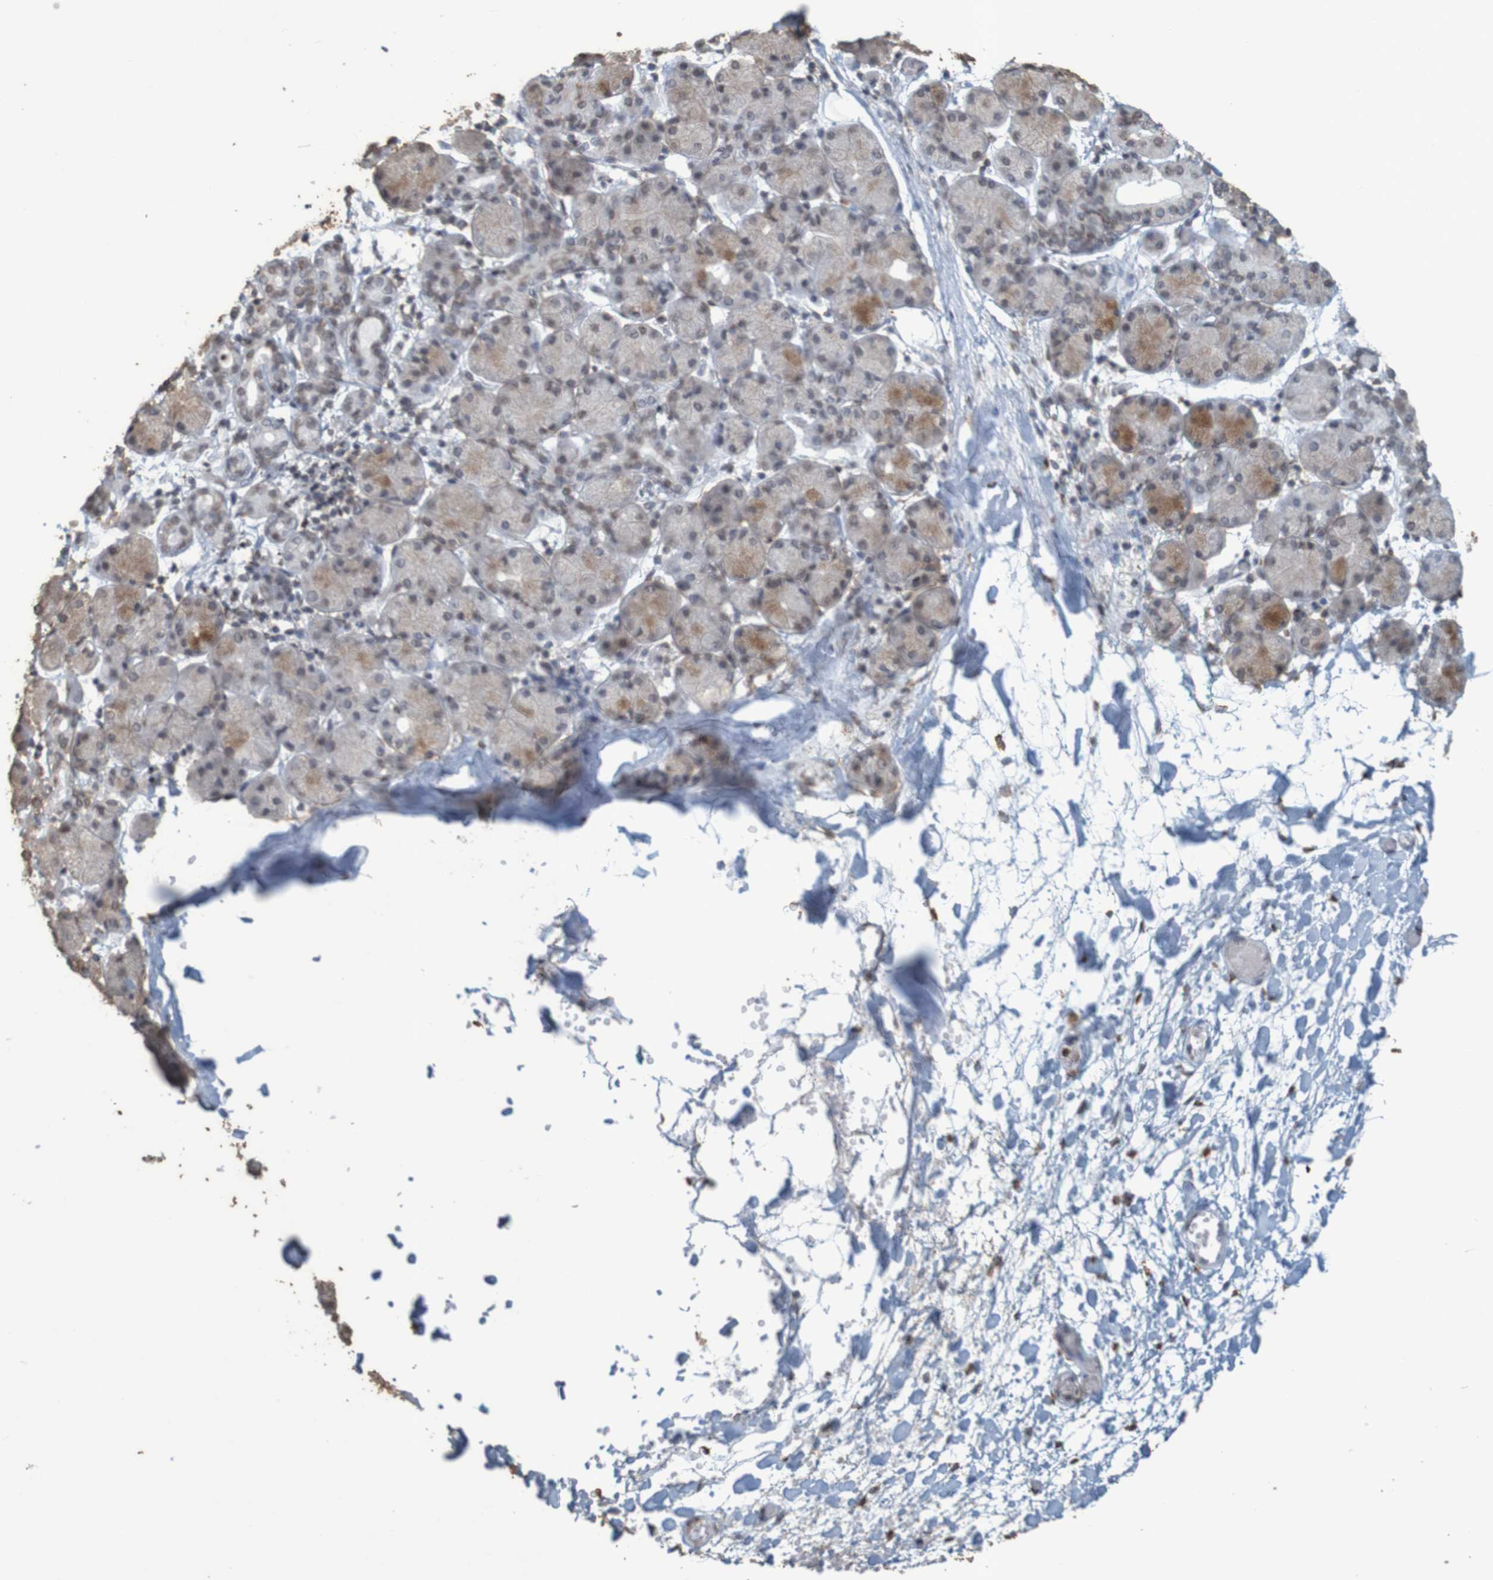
{"staining": {"intensity": "moderate", "quantity": "25%-75%", "location": "cytoplasmic/membranous"}, "tissue": "salivary gland", "cell_type": "Glandular cells", "image_type": "normal", "snomed": [{"axis": "morphology", "description": "Normal tissue, NOS"}, {"axis": "topography", "description": "Salivary gland"}], "caption": "Glandular cells show medium levels of moderate cytoplasmic/membranous staining in about 25%-75% of cells in unremarkable human salivary gland. The staining was performed using DAB to visualize the protein expression in brown, while the nuclei were stained in blue with hematoxylin (Magnification: 20x).", "gene": "GFI1", "patient": {"sex": "female", "age": 24}}